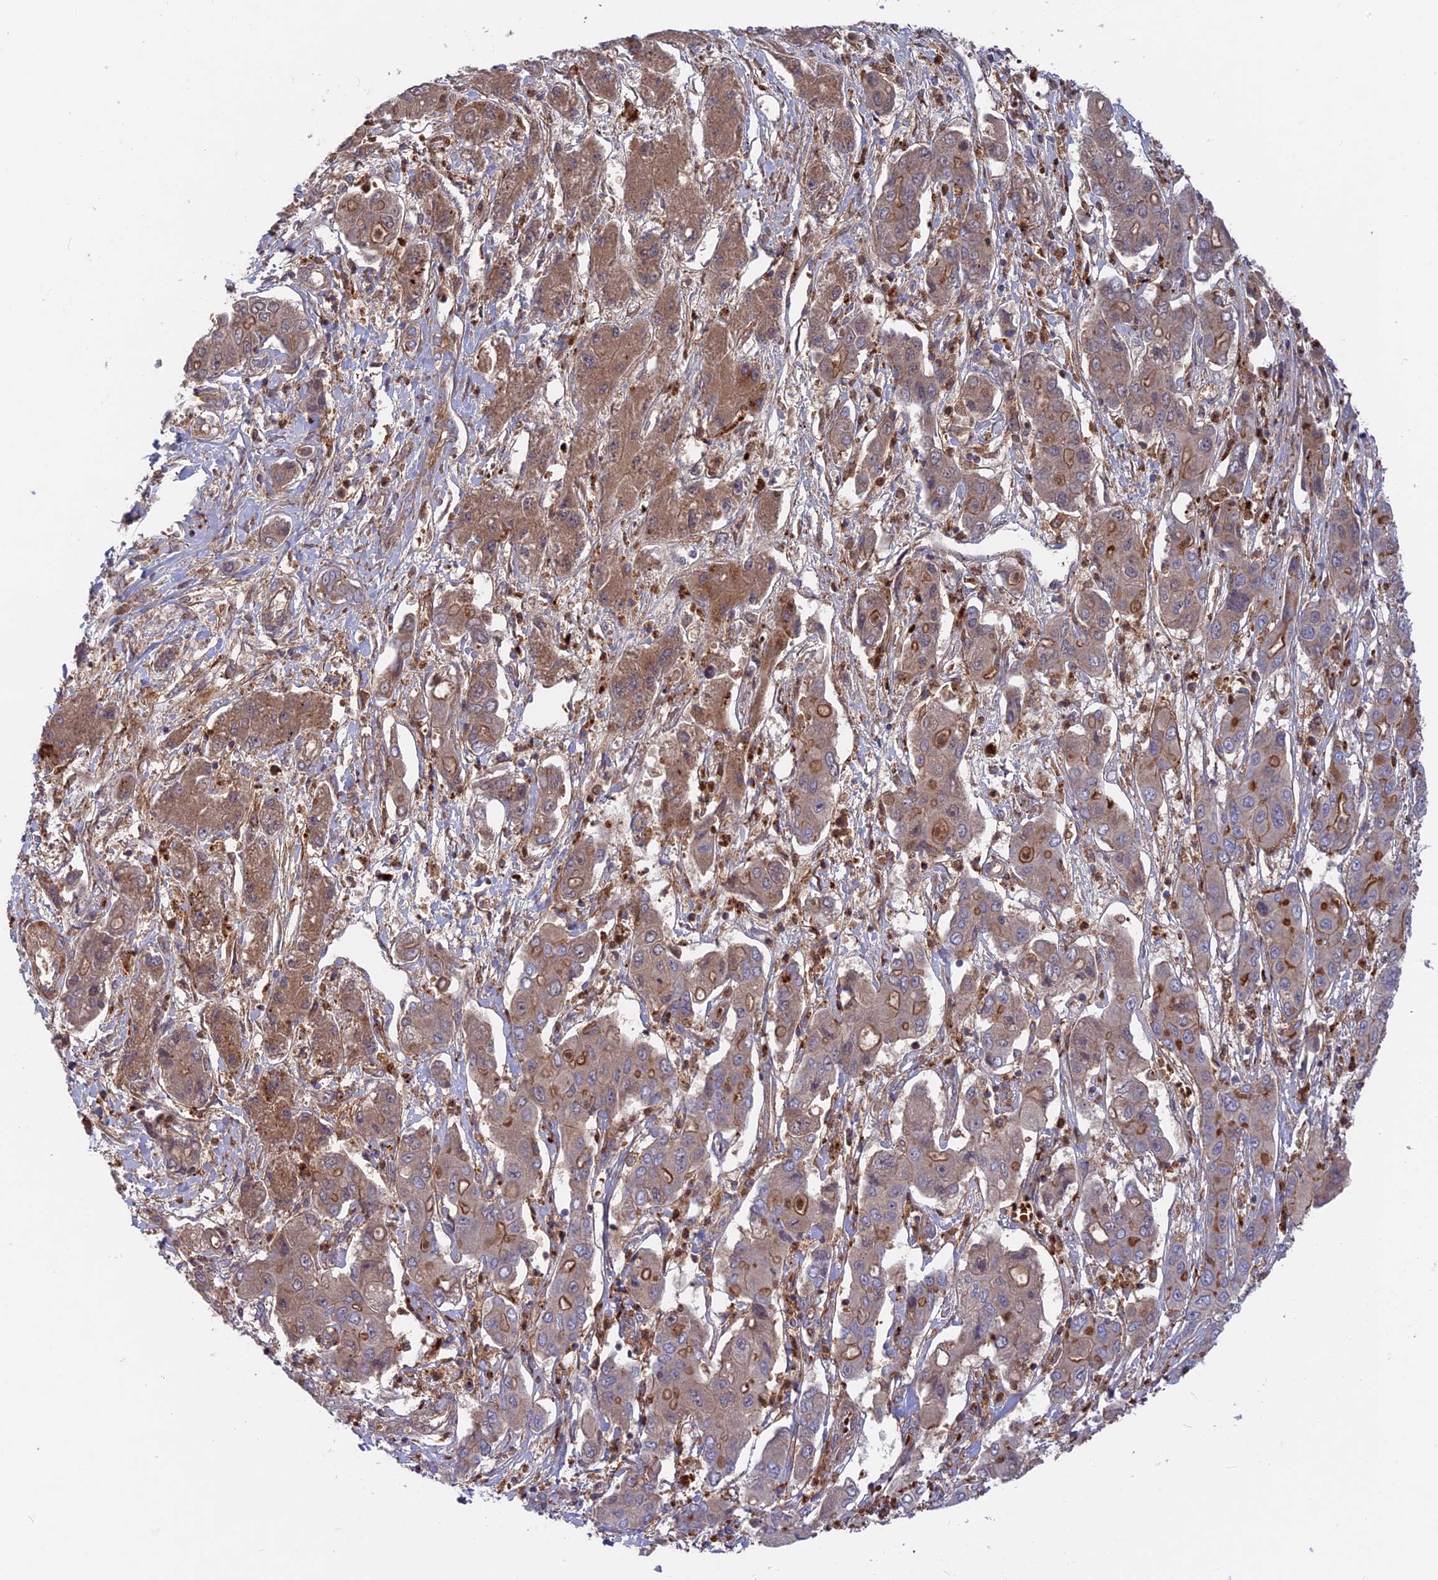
{"staining": {"intensity": "moderate", "quantity": "25%-75%", "location": "cytoplasmic/membranous"}, "tissue": "liver cancer", "cell_type": "Tumor cells", "image_type": "cancer", "snomed": [{"axis": "morphology", "description": "Cholangiocarcinoma"}, {"axis": "topography", "description": "Liver"}], "caption": "Human cholangiocarcinoma (liver) stained with a protein marker demonstrates moderate staining in tumor cells.", "gene": "CPNE7", "patient": {"sex": "male", "age": 67}}